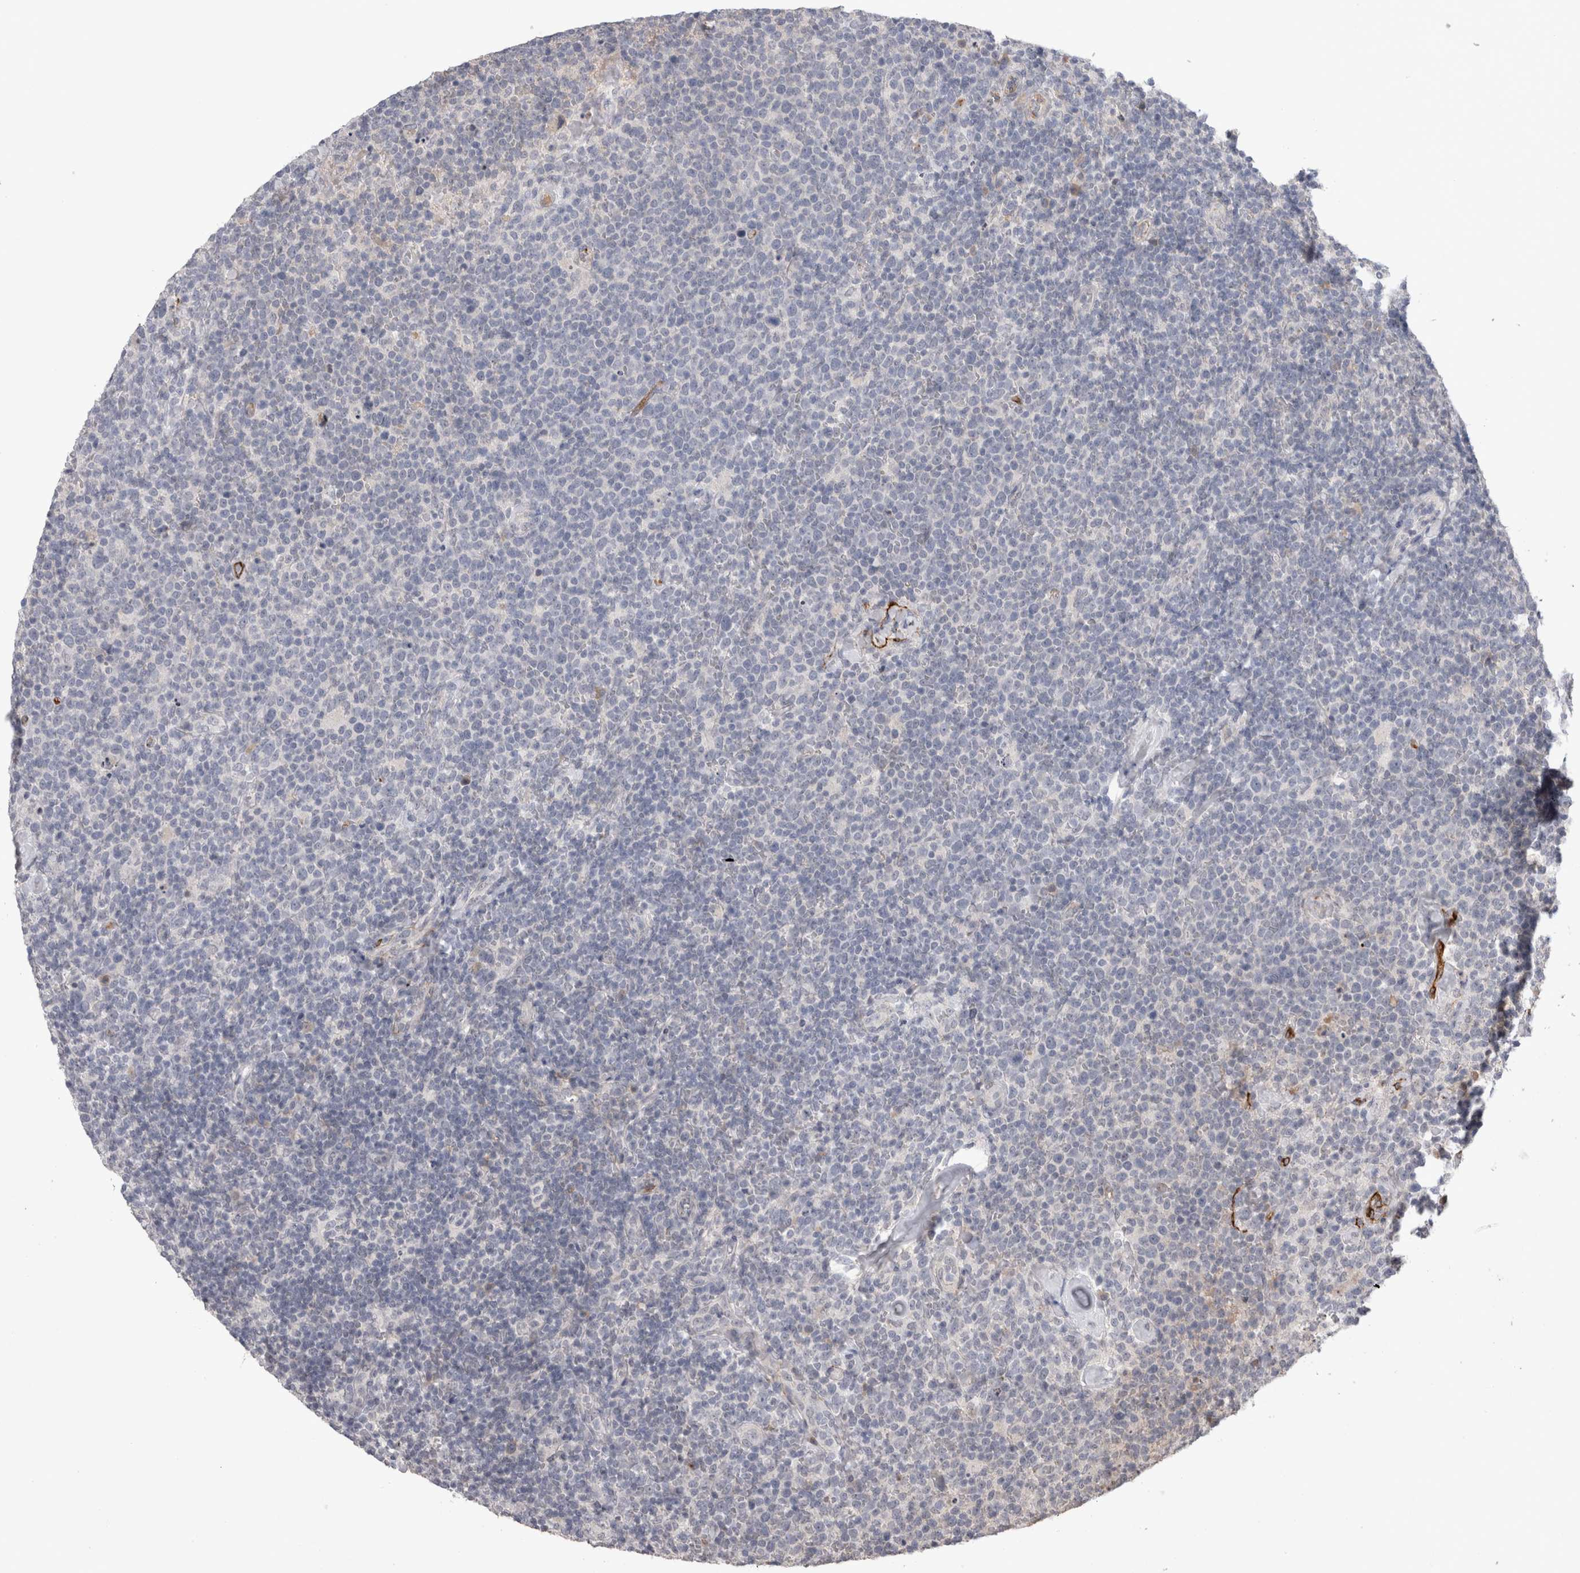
{"staining": {"intensity": "negative", "quantity": "none", "location": "none"}, "tissue": "lymphoma", "cell_type": "Tumor cells", "image_type": "cancer", "snomed": [{"axis": "morphology", "description": "Malignant lymphoma, non-Hodgkin's type, High grade"}, {"axis": "topography", "description": "Lymph node"}], "caption": "Immunohistochemistry (IHC) histopathology image of neoplastic tissue: human lymphoma stained with DAB reveals no significant protein expression in tumor cells.", "gene": "CDH13", "patient": {"sex": "male", "age": 61}}